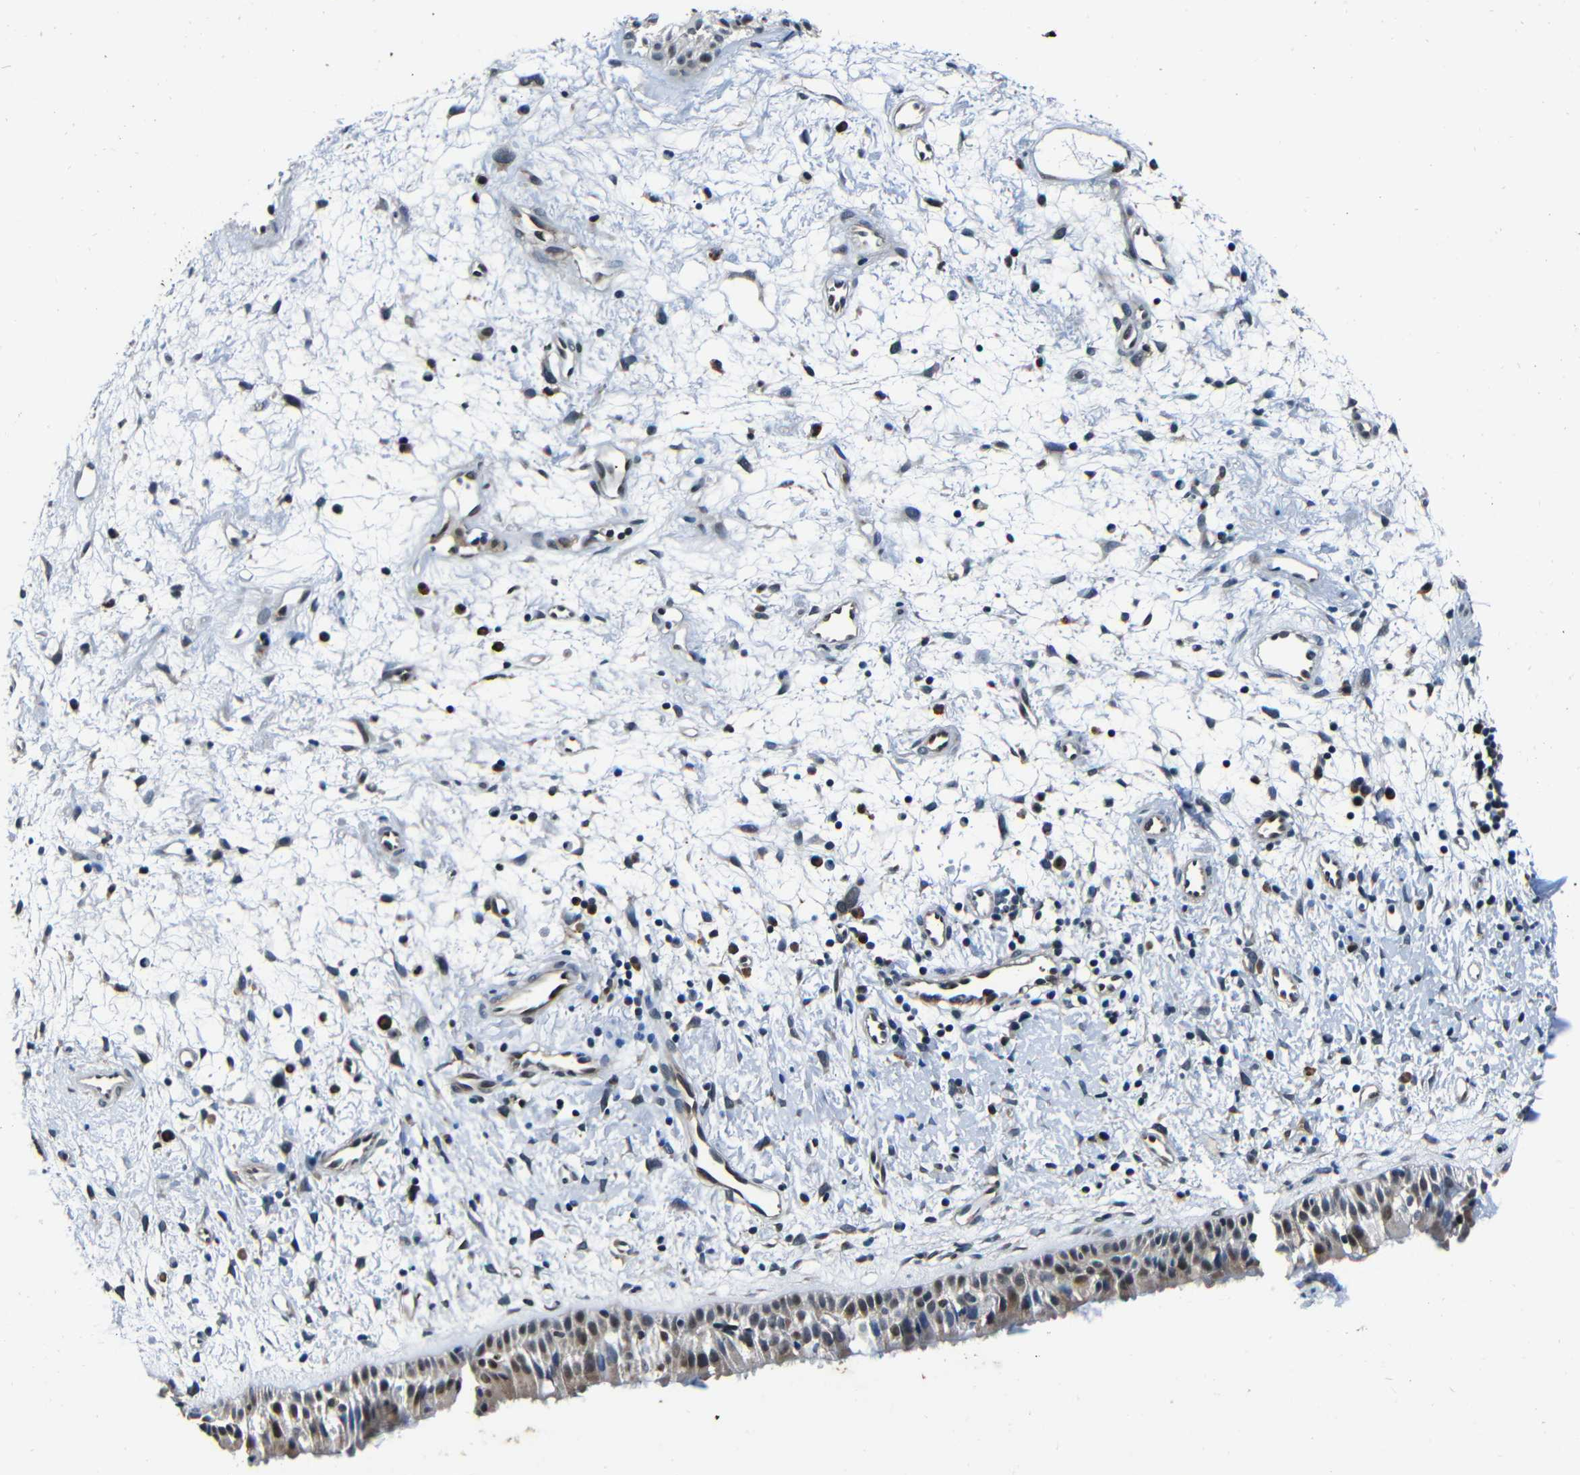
{"staining": {"intensity": "moderate", "quantity": ">75%", "location": "cytoplasmic/membranous,nuclear"}, "tissue": "nasopharynx", "cell_type": "Respiratory epithelial cells", "image_type": "normal", "snomed": [{"axis": "morphology", "description": "Normal tissue, NOS"}, {"axis": "topography", "description": "Nasopharynx"}], "caption": "Nasopharynx stained with IHC exhibits moderate cytoplasmic/membranous,nuclear expression in about >75% of respiratory epithelial cells.", "gene": "FOXD4L1", "patient": {"sex": "male", "age": 22}}